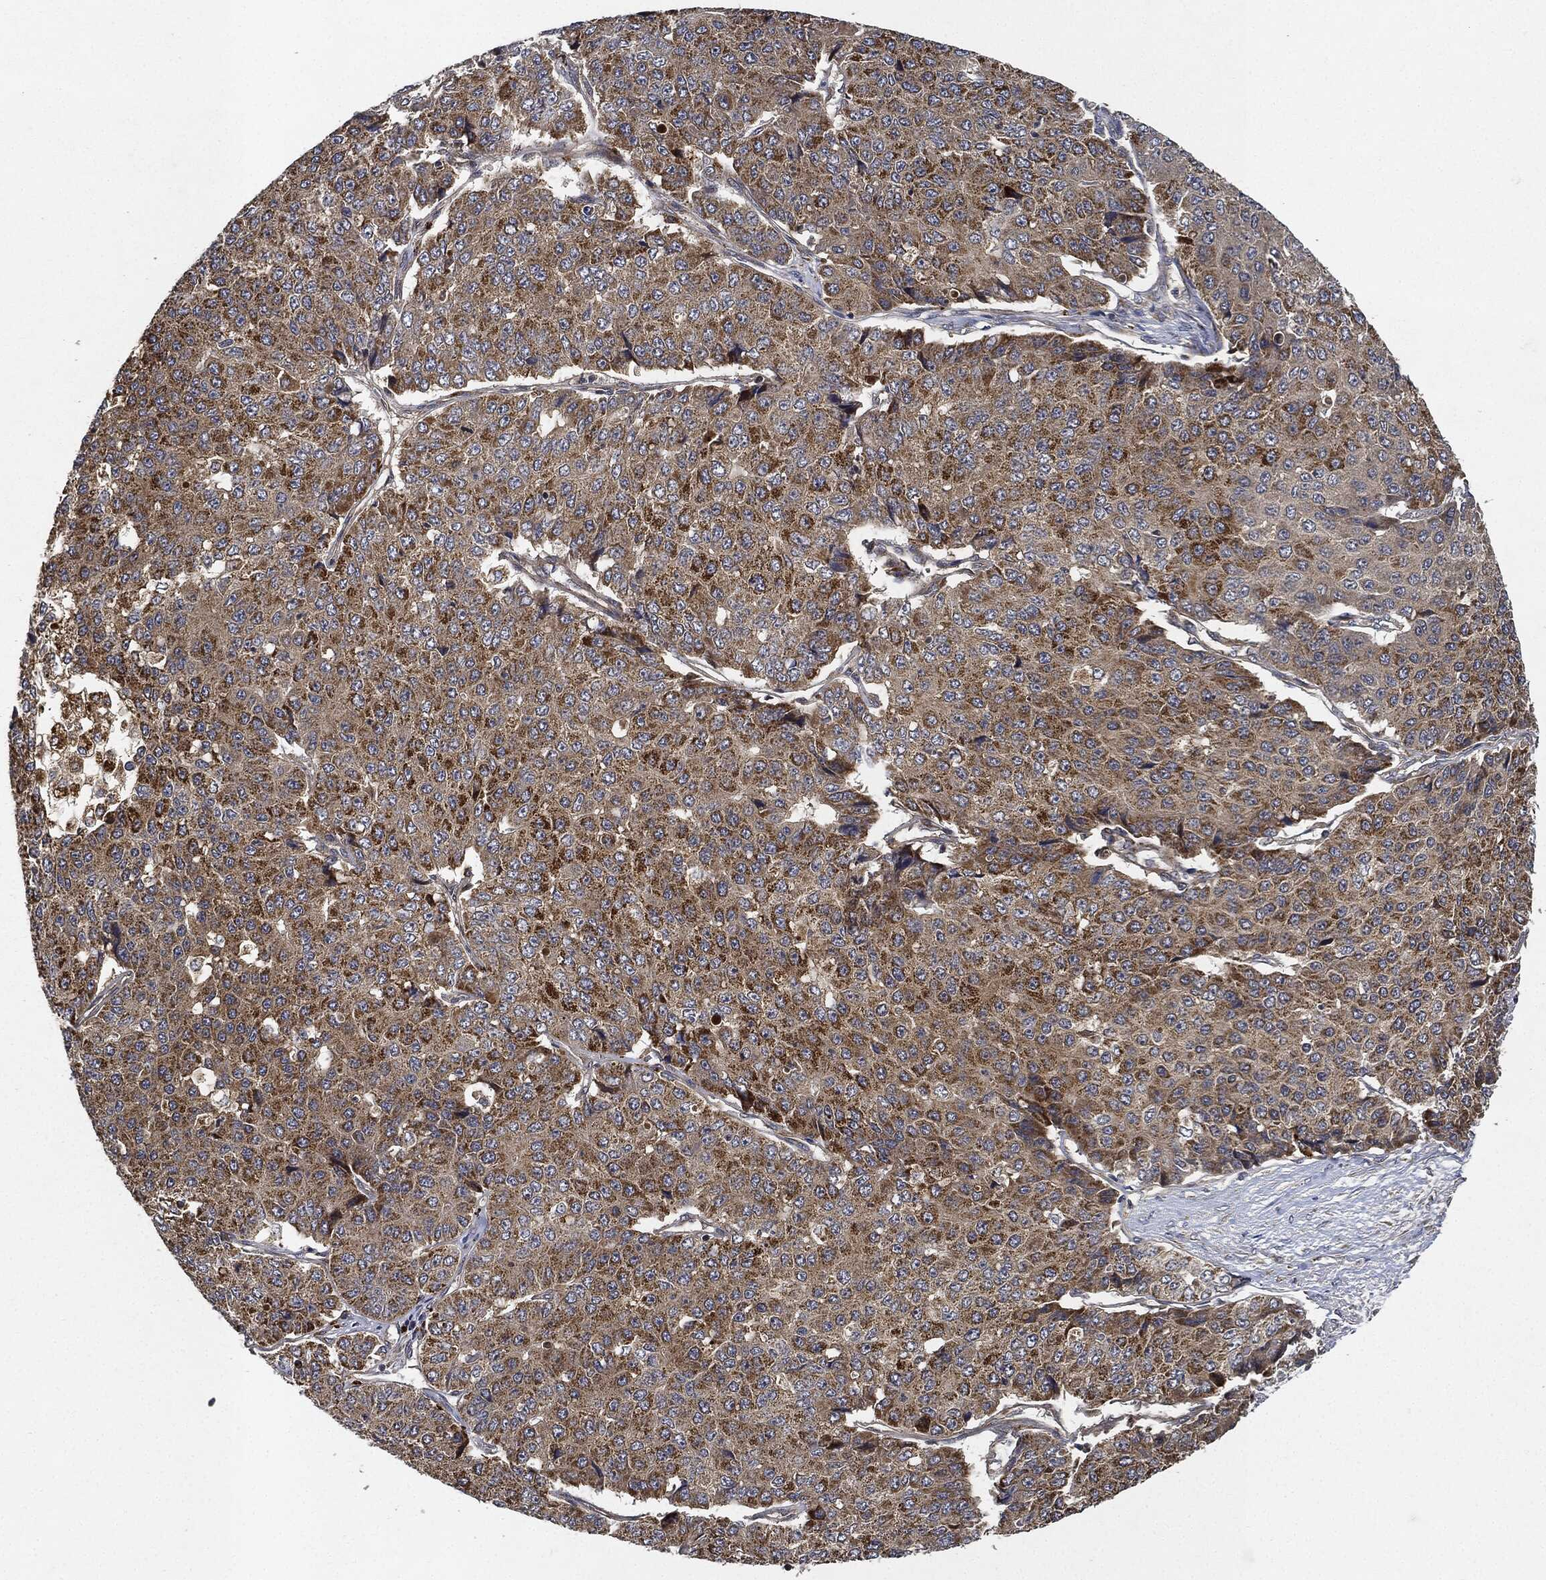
{"staining": {"intensity": "moderate", "quantity": ">75%", "location": "cytoplasmic/membranous"}, "tissue": "pancreatic cancer", "cell_type": "Tumor cells", "image_type": "cancer", "snomed": [{"axis": "morphology", "description": "Normal tissue, NOS"}, {"axis": "morphology", "description": "Adenocarcinoma, NOS"}, {"axis": "topography", "description": "Pancreas"}, {"axis": "topography", "description": "Duodenum"}], "caption": "This photomicrograph reveals immunohistochemistry staining of pancreatic adenocarcinoma, with medium moderate cytoplasmic/membranous staining in approximately >75% of tumor cells.", "gene": "MLST8", "patient": {"sex": "male", "age": 50}}